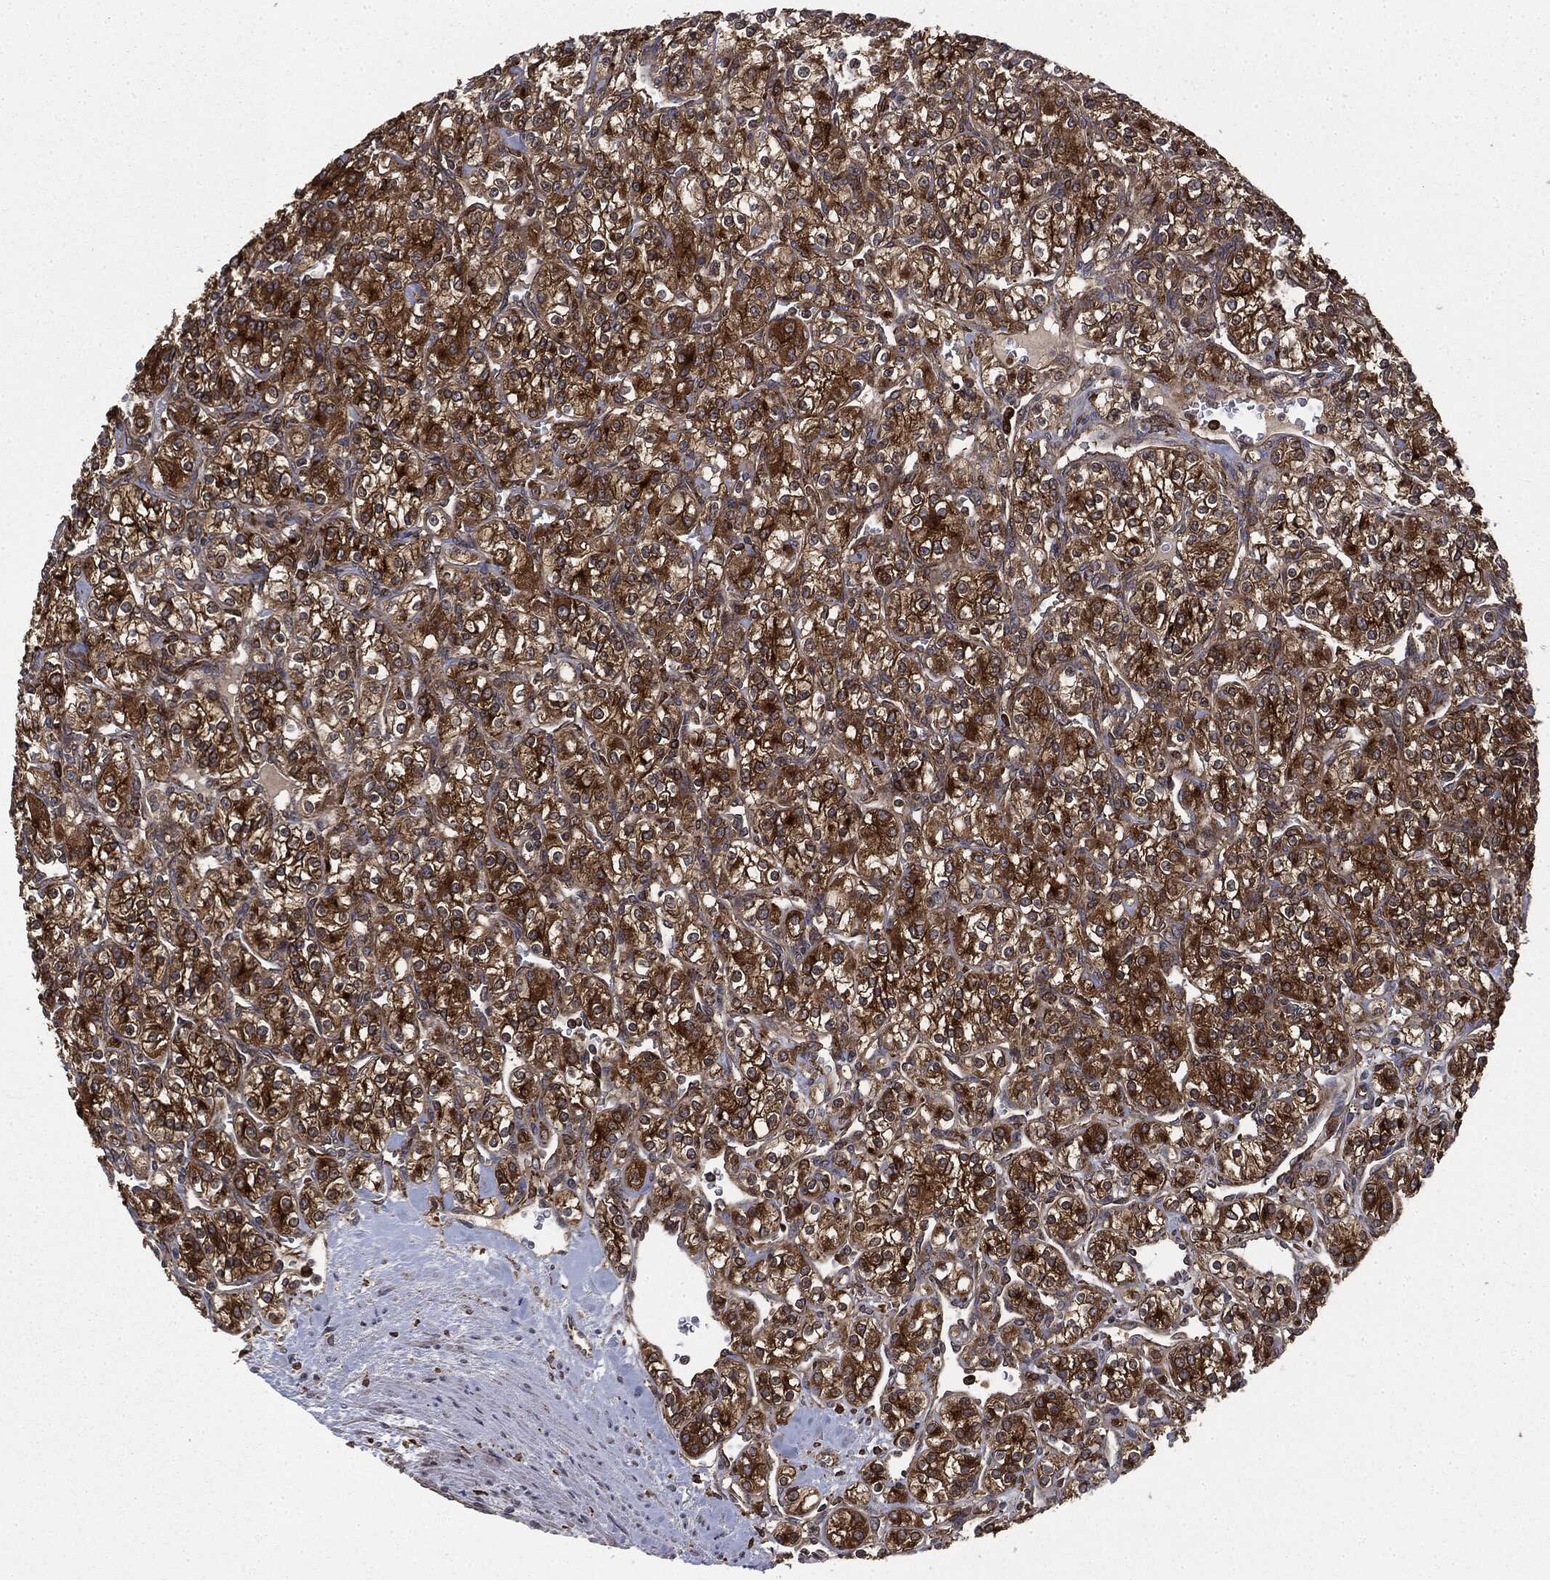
{"staining": {"intensity": "strong", "quantity": "25%-75%", "location": "cytoplasmic/membranous"}, "tissue": "renal cancer", "cell_type": "Tumor cells", "image_type": "cancer", "snomed": [{"axis": "morphology", "description": "Adenocarcinoma, NOS"}, {"axis": "topography", "description": "Kidney"}], "caption": "The image reveals immunohistochemical staining of renal cancer. There is strong cytoplasmic/membranous staining is present in approximately 25%-75% of tumor cells.", "gene": "SNX5", "patient": {"sex": "male", "age": 77}}